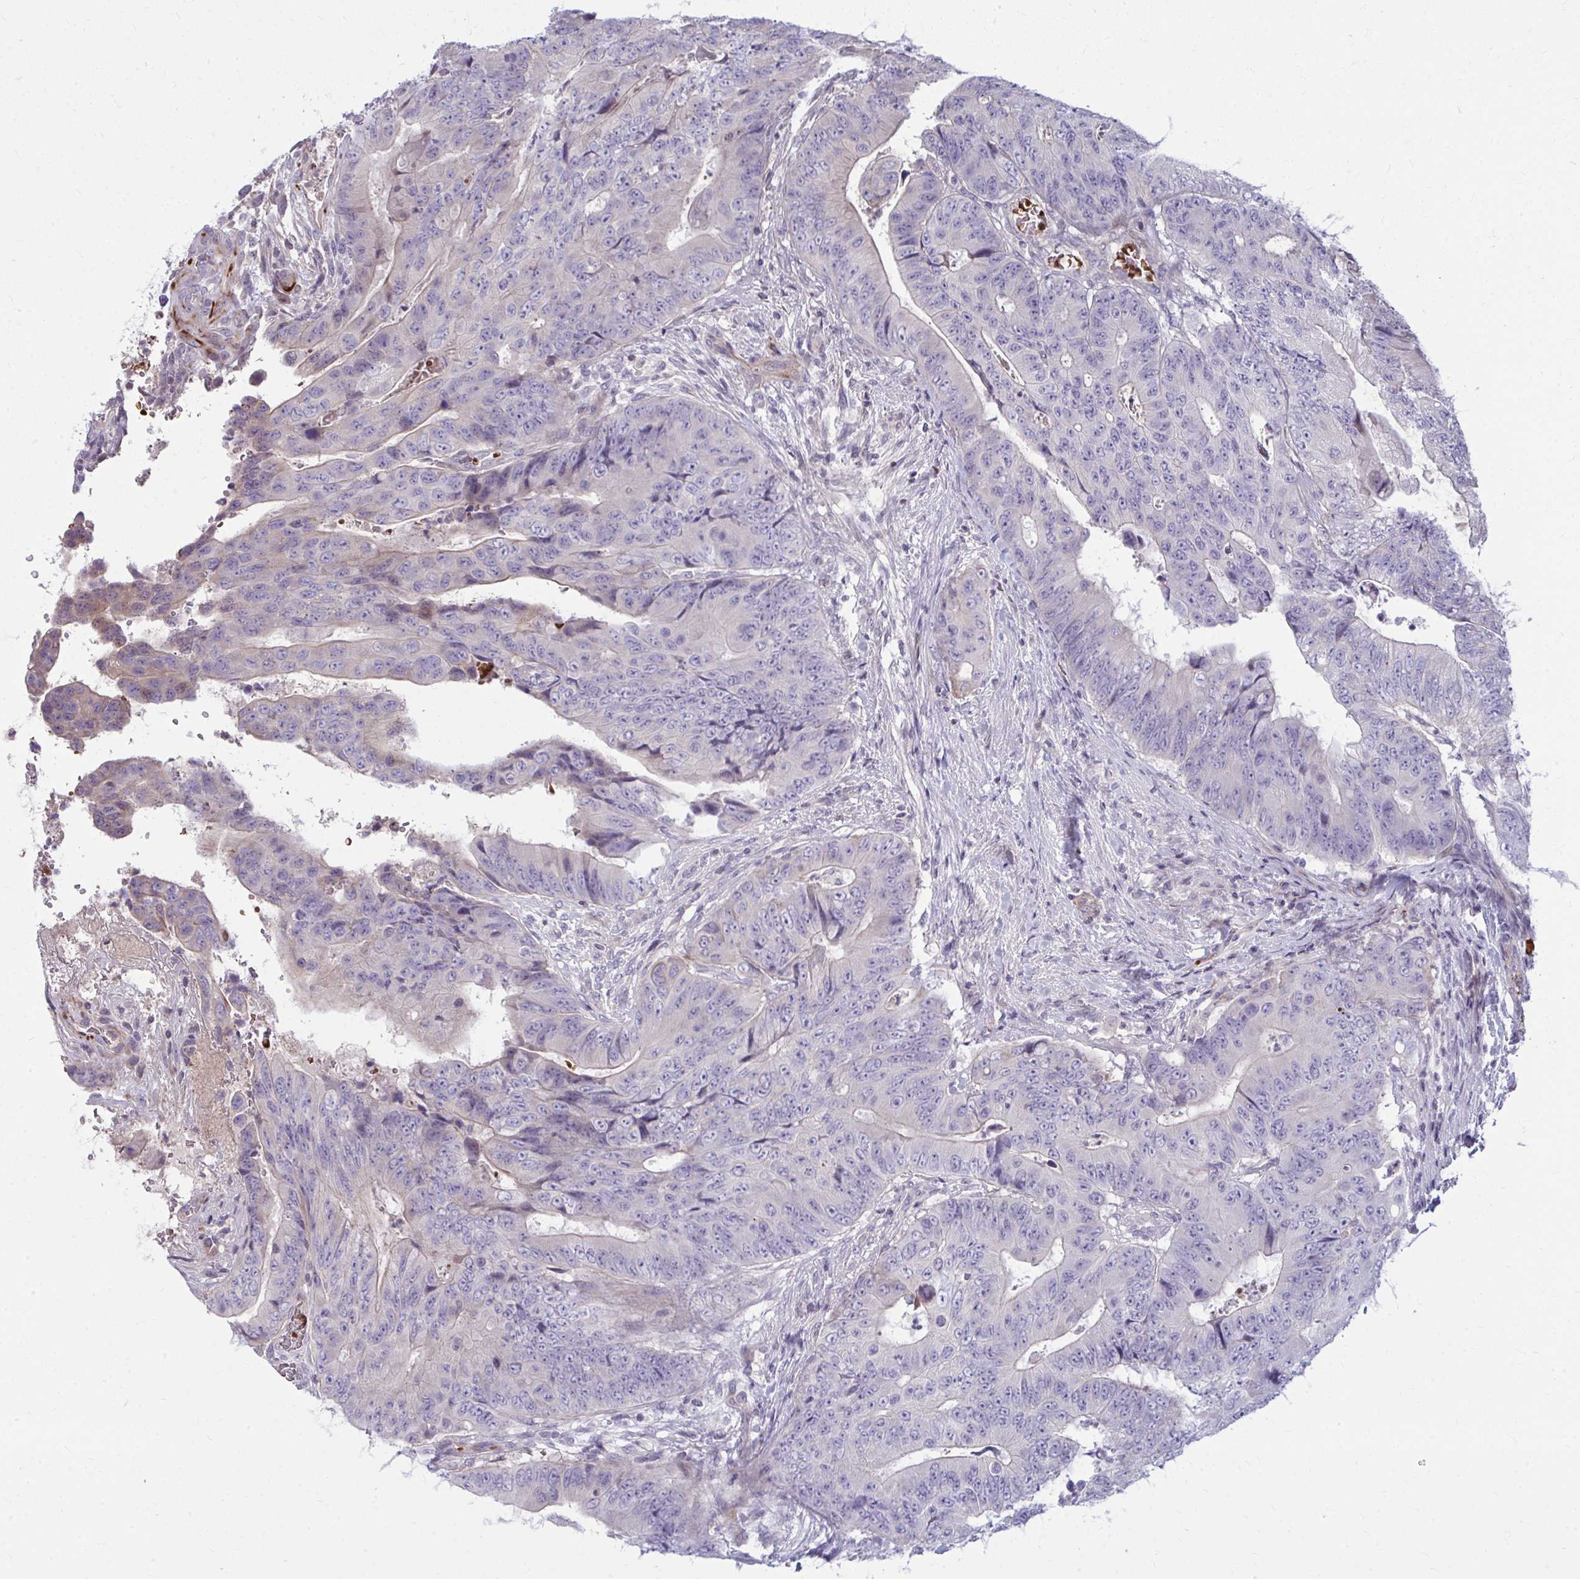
{"staining": {"intensity": "negative", "quantity": "none", "location": "none"}, "tissue": "colorectal cancer", "cell_type": "Tumor cells", "image_type": "cancer", "snomed": [{"axis": "morphology", "description": "Adenocarcinoma, NOS"}, {"axis": "topography", "description": "Colon"}], "caption": "A histopathology image of human adenocarcinoma (colorectal) is negative for staining in tumor cells.", "gene": "SLC14A1", "patient": {"sex": "female", "age": 48}}